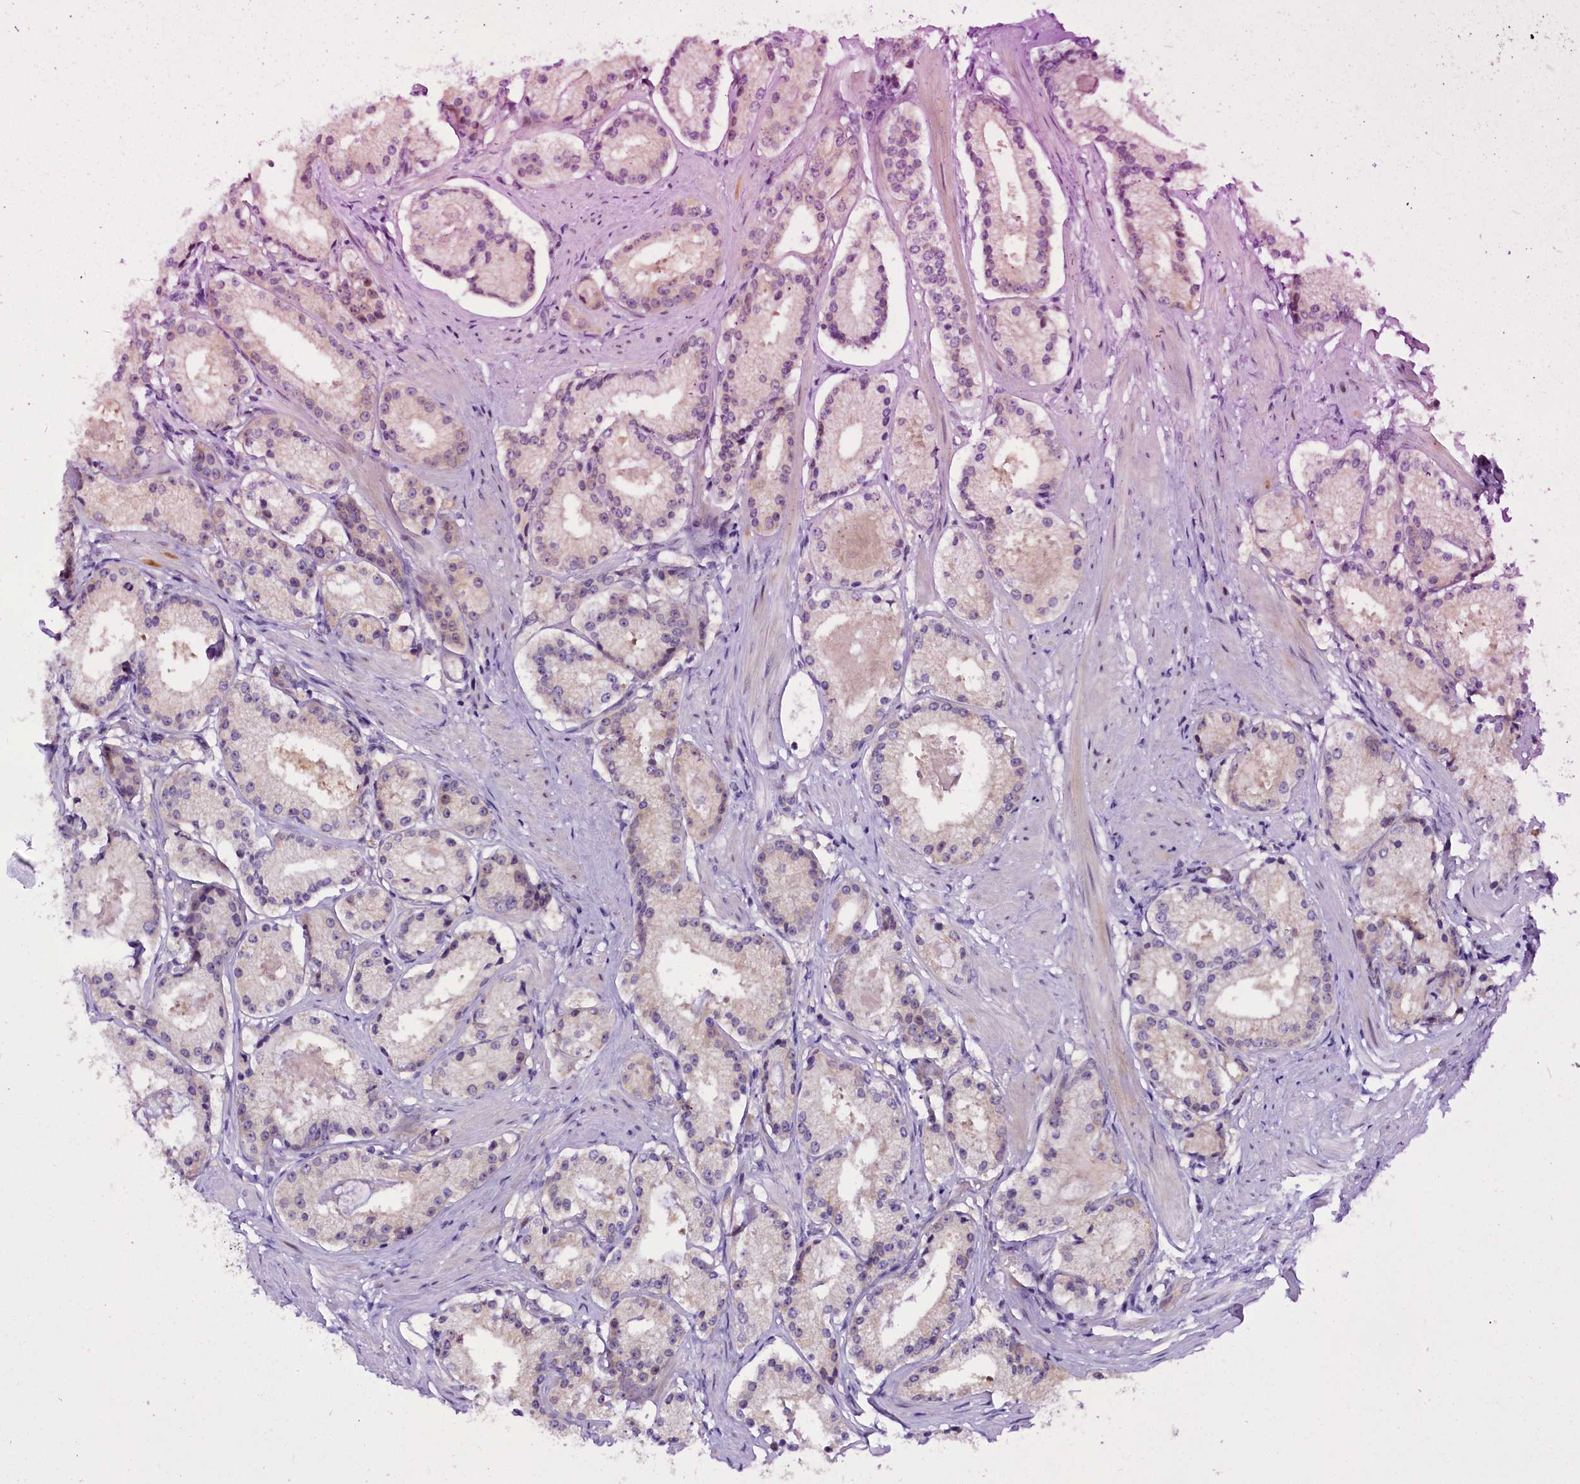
{"staining": {"intensity": "weak", "quantity": "<25%", "location": "cytoplasmic/membranous"}, "tissue": "prostate cancer", "cell_type": "Tumor cells", "image_type": "cancer", "snomed": [{"axis": "morphology", "description": "Adenocarcinoma, Low grade"}, {"axis": "topography", "description": "Prostate"}], "caption": "Immunohistochemistry (IHC) micrograph of neoplastic tissue: prostate adenocarcinoma (low-grade) stained with DAB (3,3'-diaminobenzidine) shows no significant protein positivity in tumor cells. (DAB (3,3'-diaminobenzidine) IHC with hematoxylin counter stain).", "gene": "CCDC106", "patient": {"sex": "male", "age": 57}}